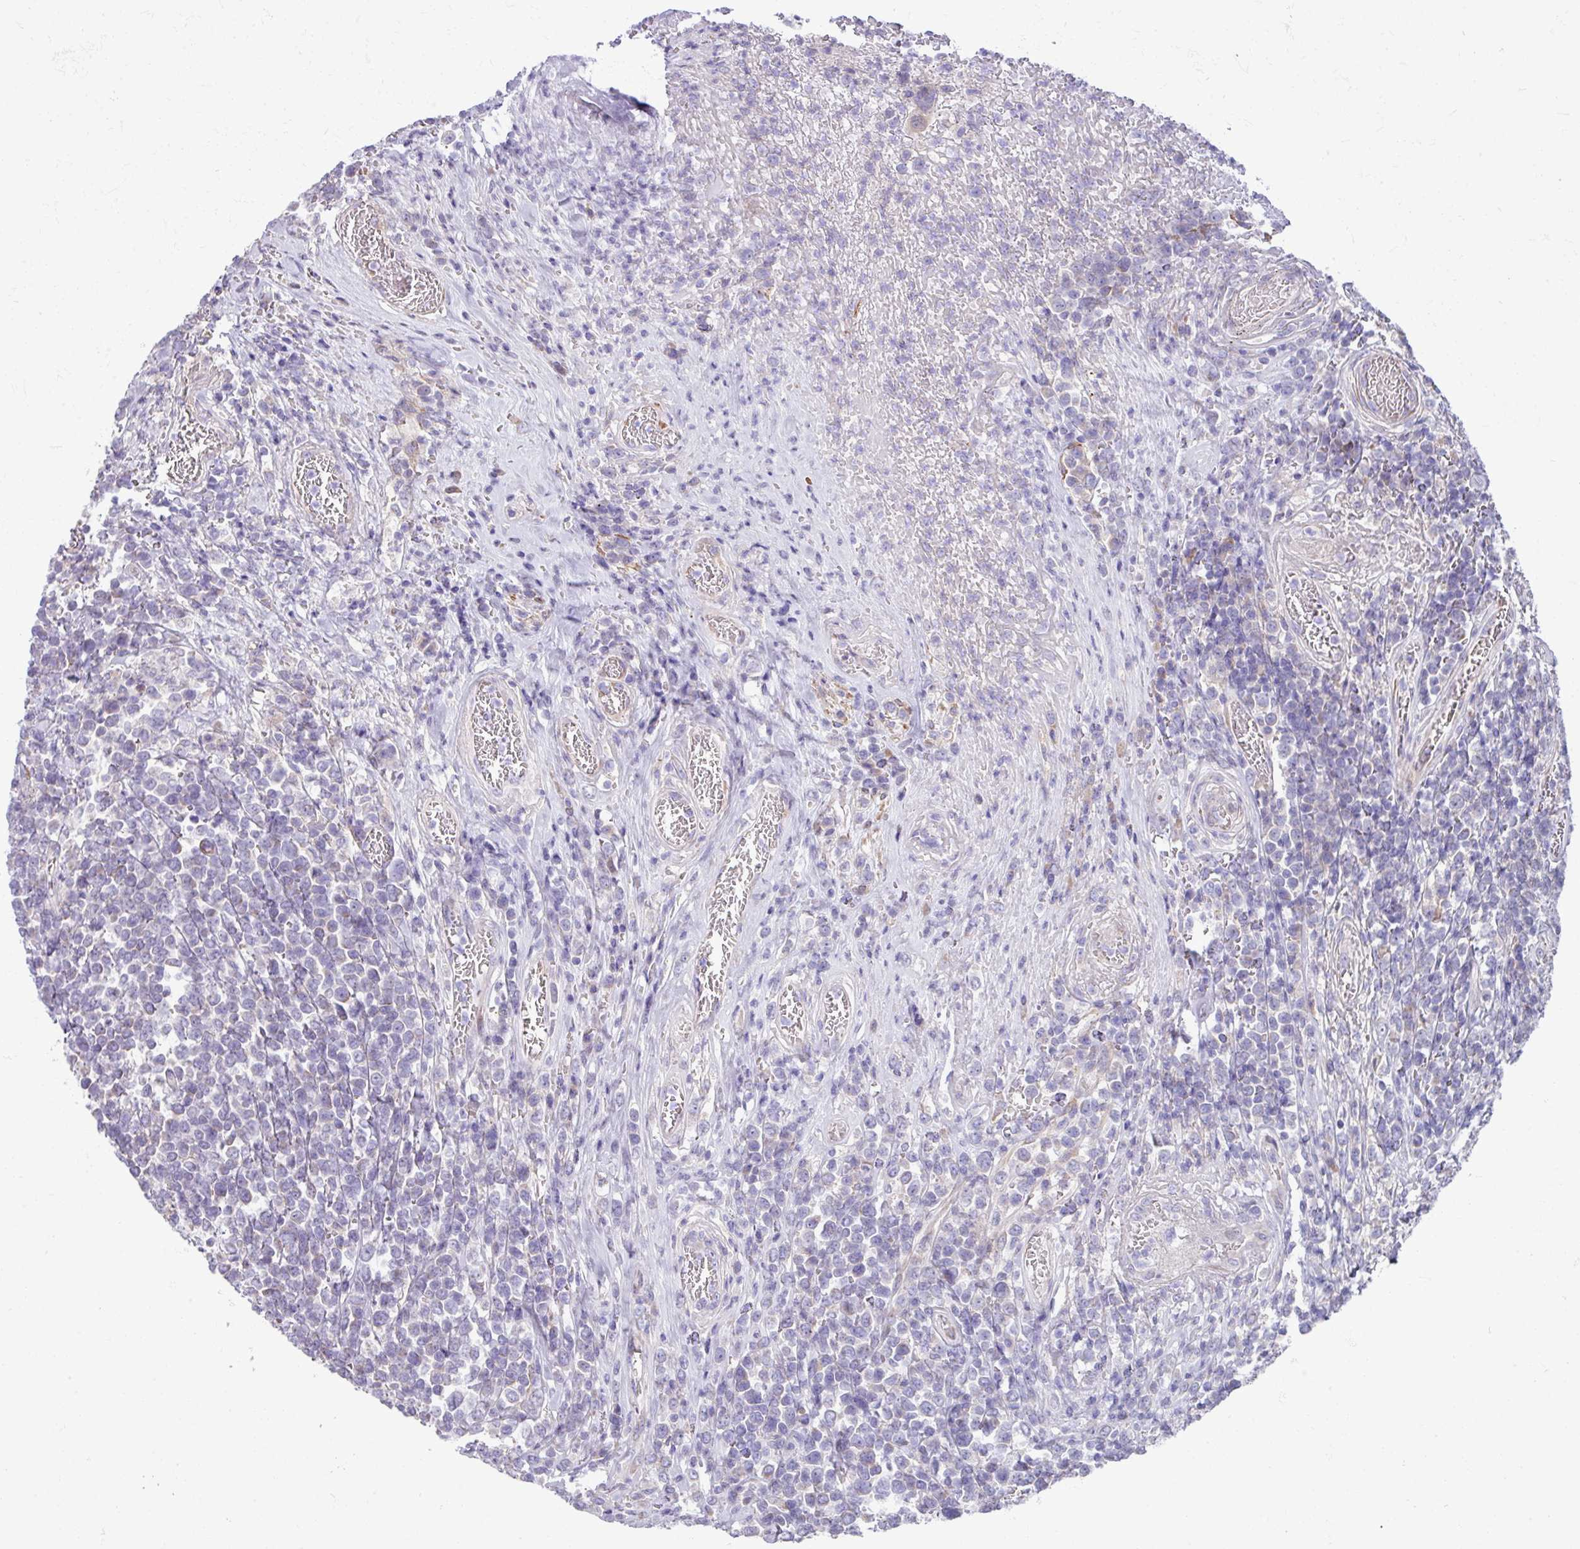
{"staining": {"intensity": "negative", "quantity": "none", "location": "none"}, "tissue": "lymphoma", "cell_type": "Tumor cells", "image_type": "cancer", "snomed": [{"axis": "morphology", "description": "Malignant lymphoma, non-Hodgkin's type, High grade"}, {"axis": "topography", "description": "Soft tissue"}], "caption": "IHC image of human lymphoma stained for a protein (brown), which exhibits no positivity in tumor cells.", "gene": "IRGC", "patient": {"sex": "female", "age": 56}}